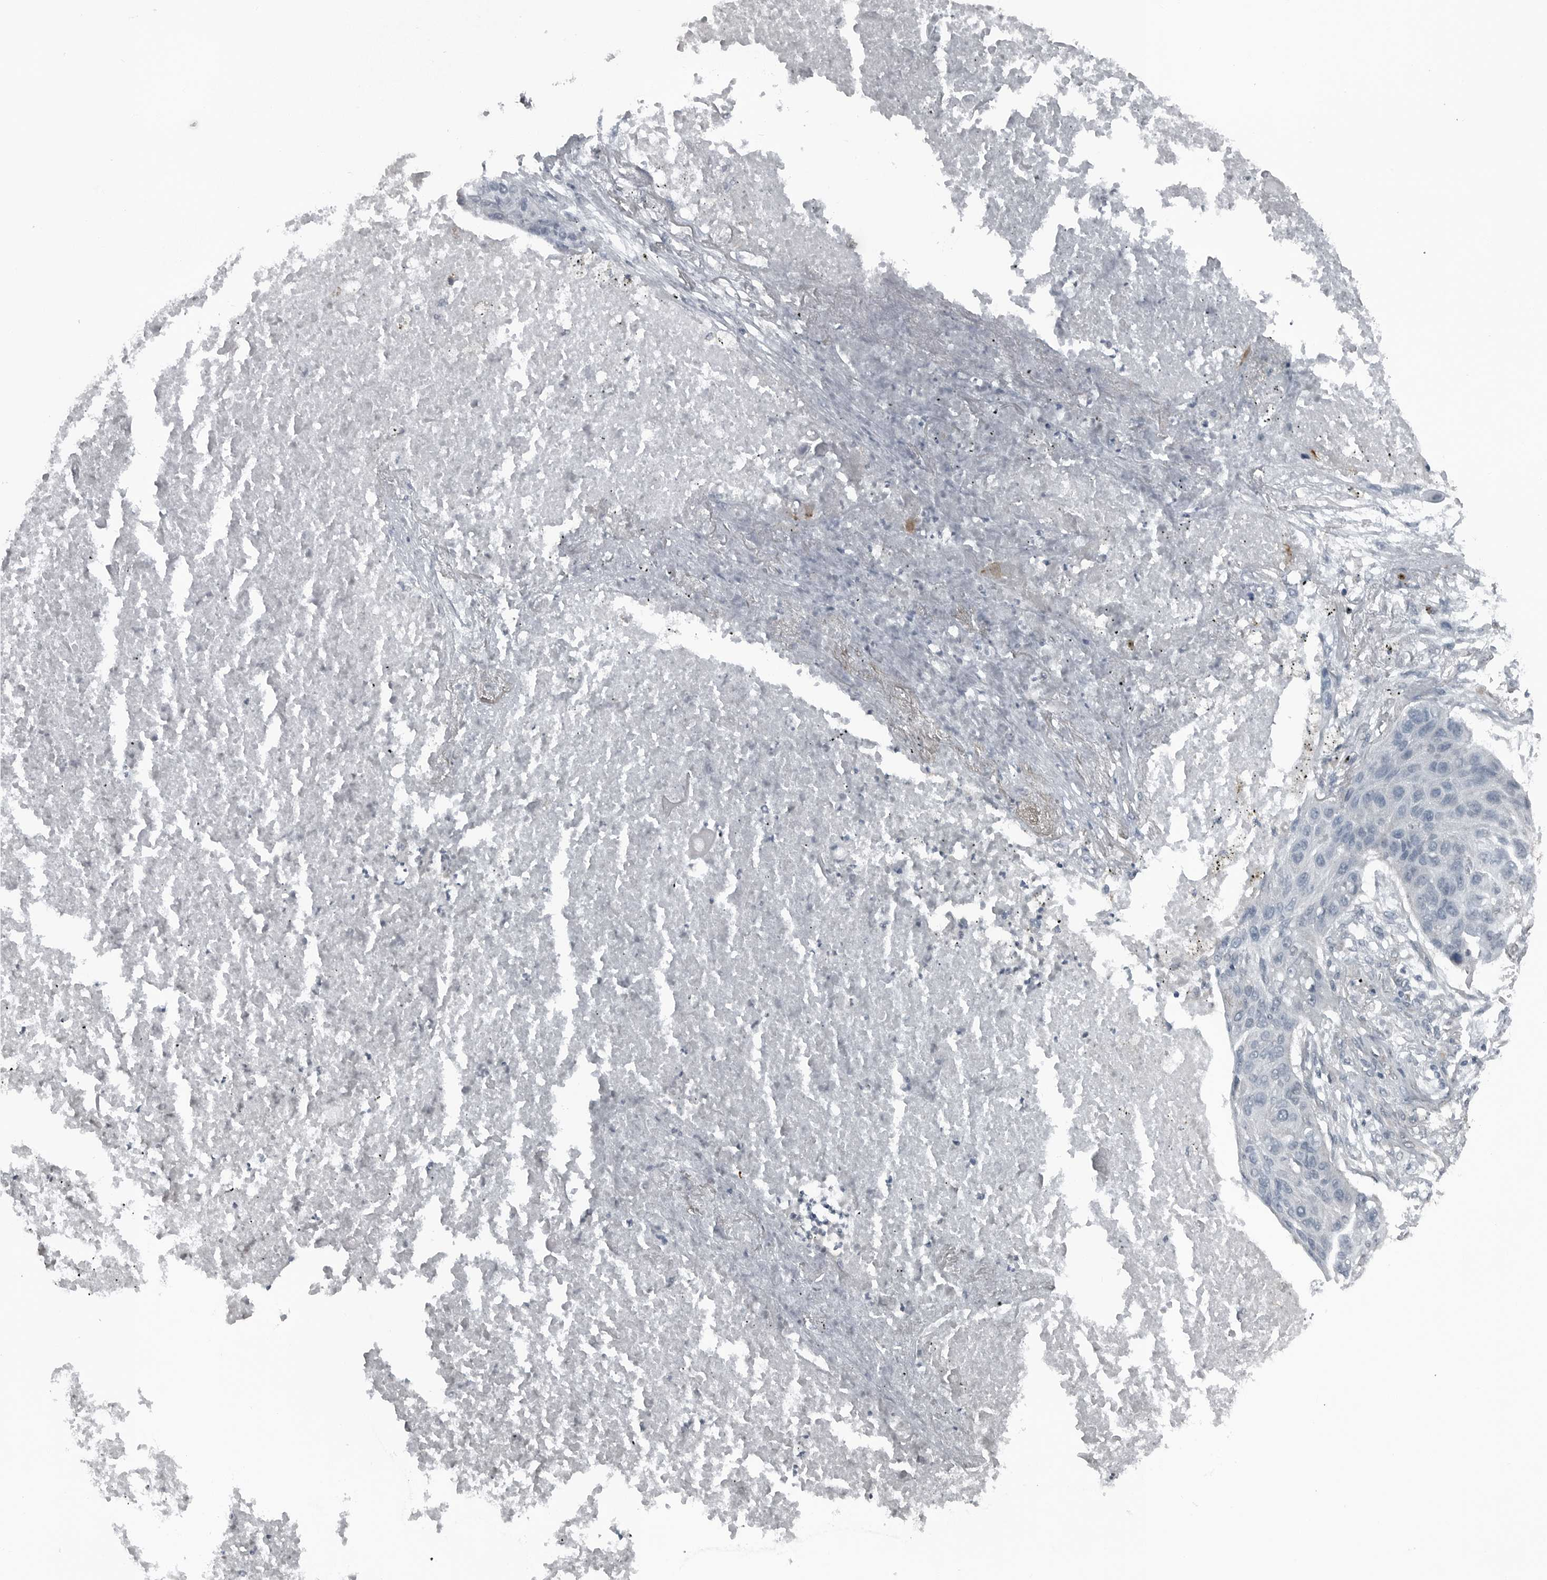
{"staining": {"intensity": "negative", "quantity": "none", "location": "none"}, "tissue": "lung cancer", "cell_type": "Tumor cells", "image_type": "cancer", "snomed": [{"axis": "morphology", "description": "Squamous cell carcinoma, NOS"}, {"axis": "topography", "description": "Lung"}], "caption": "Immunohistochemical staining of human squamous cell carcinoma (lung) displays no significant staining in tumor cells.", "gene": "GAK", "patient": {"sex": "female", "age": 63}}